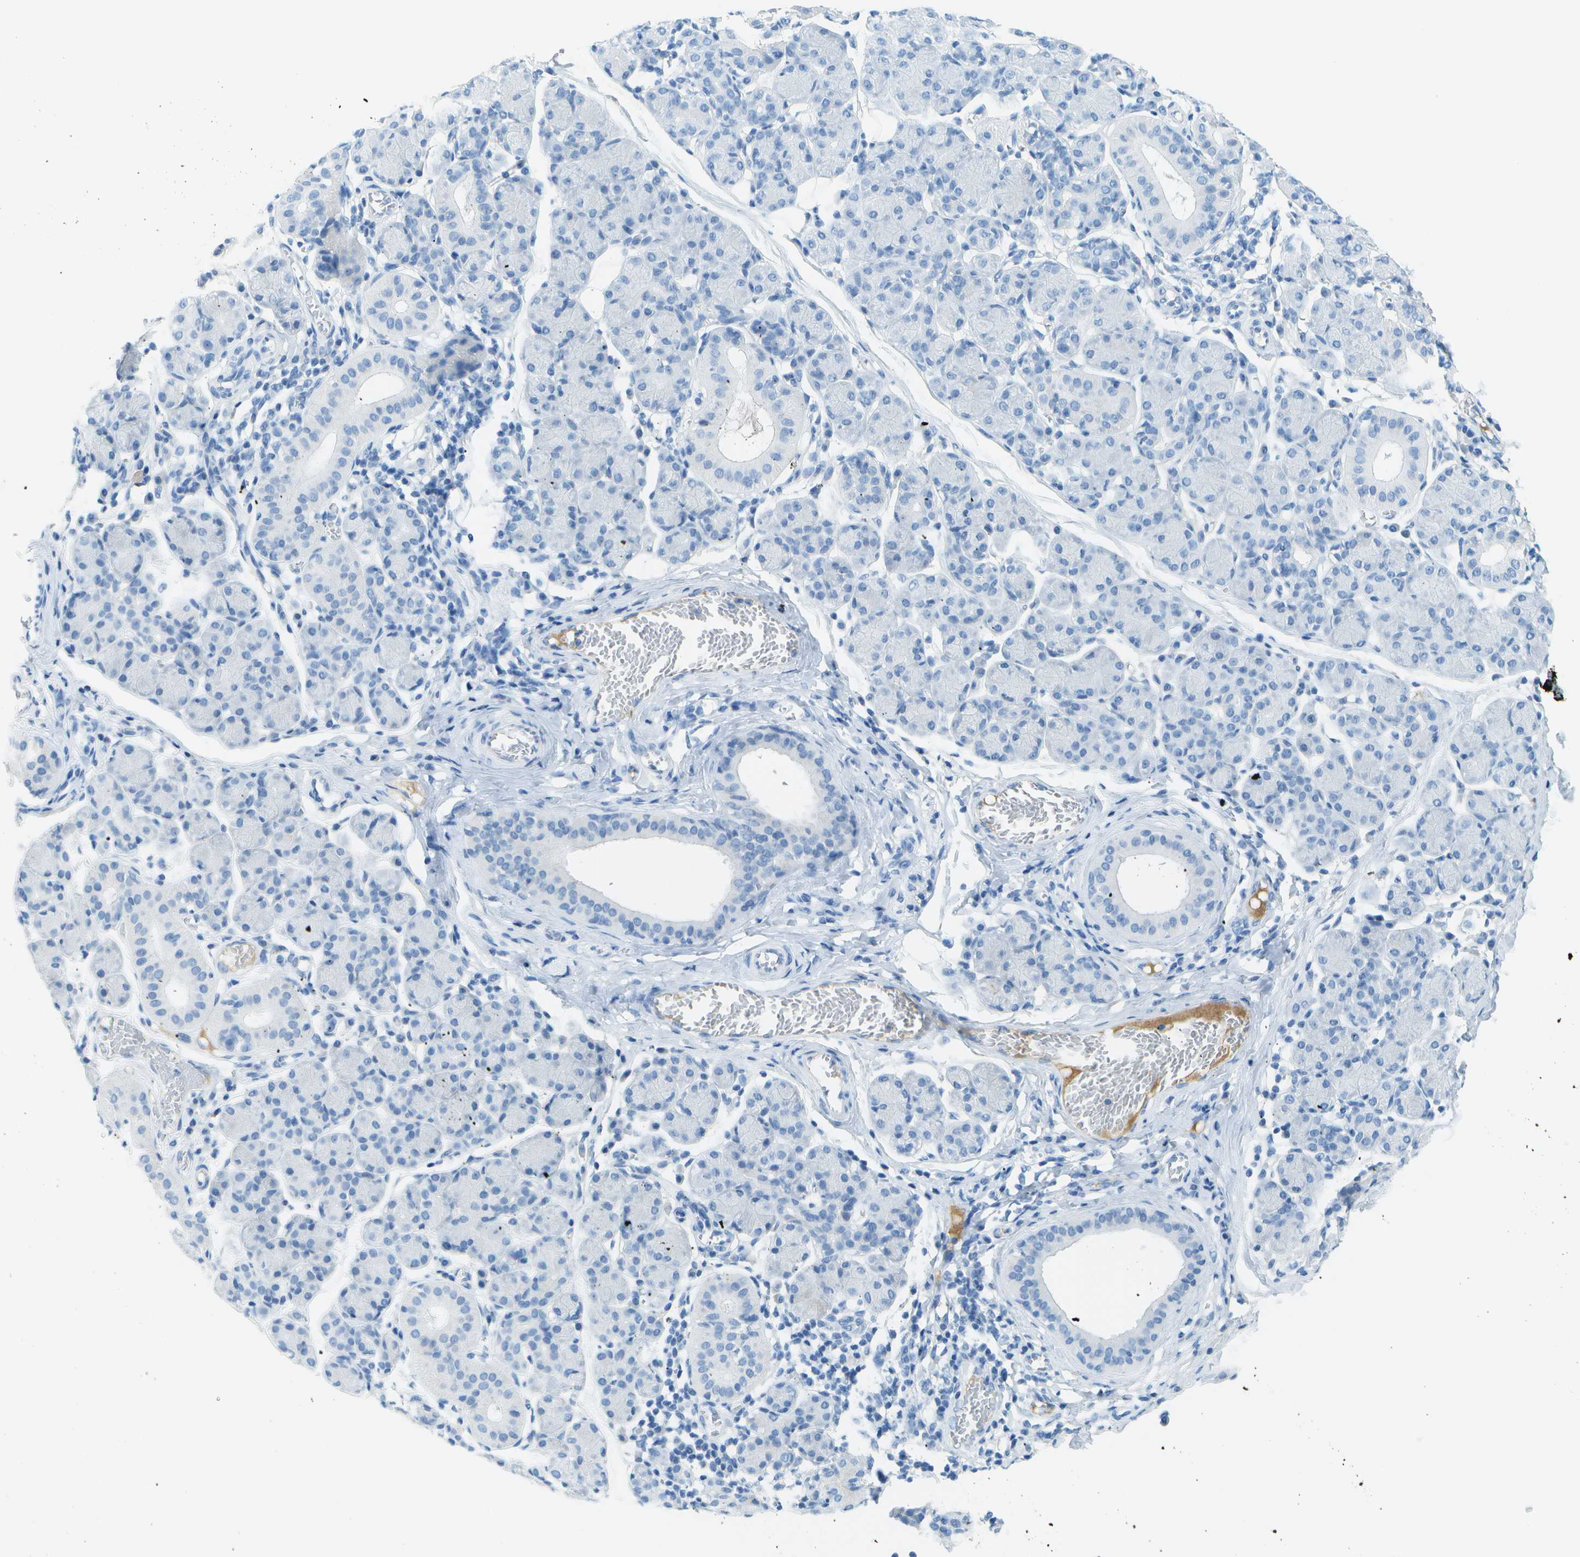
{"staining": {"intensity": "negative", "quantity": "none", "location": "none"}, "tissue": "salivary gland", "cell_type": "Glandular cells", "image_type": "normal", "snomed": [{"axis": "morphology", "description": "Normal tissue, NOS"}, {"axis": "morphology", "description": "Inflammation, NOS"}, {"axis": "topography", "description": "Lymph node"}, {"axis": "topography", "description": "Salivary gland"}], "caption": "Glandular cells show no significant expression in unremarkable salivary gland. Nuclei are stained in blue.", "gene": "C1S", "patient": {"sex": "male", "age": 3}}